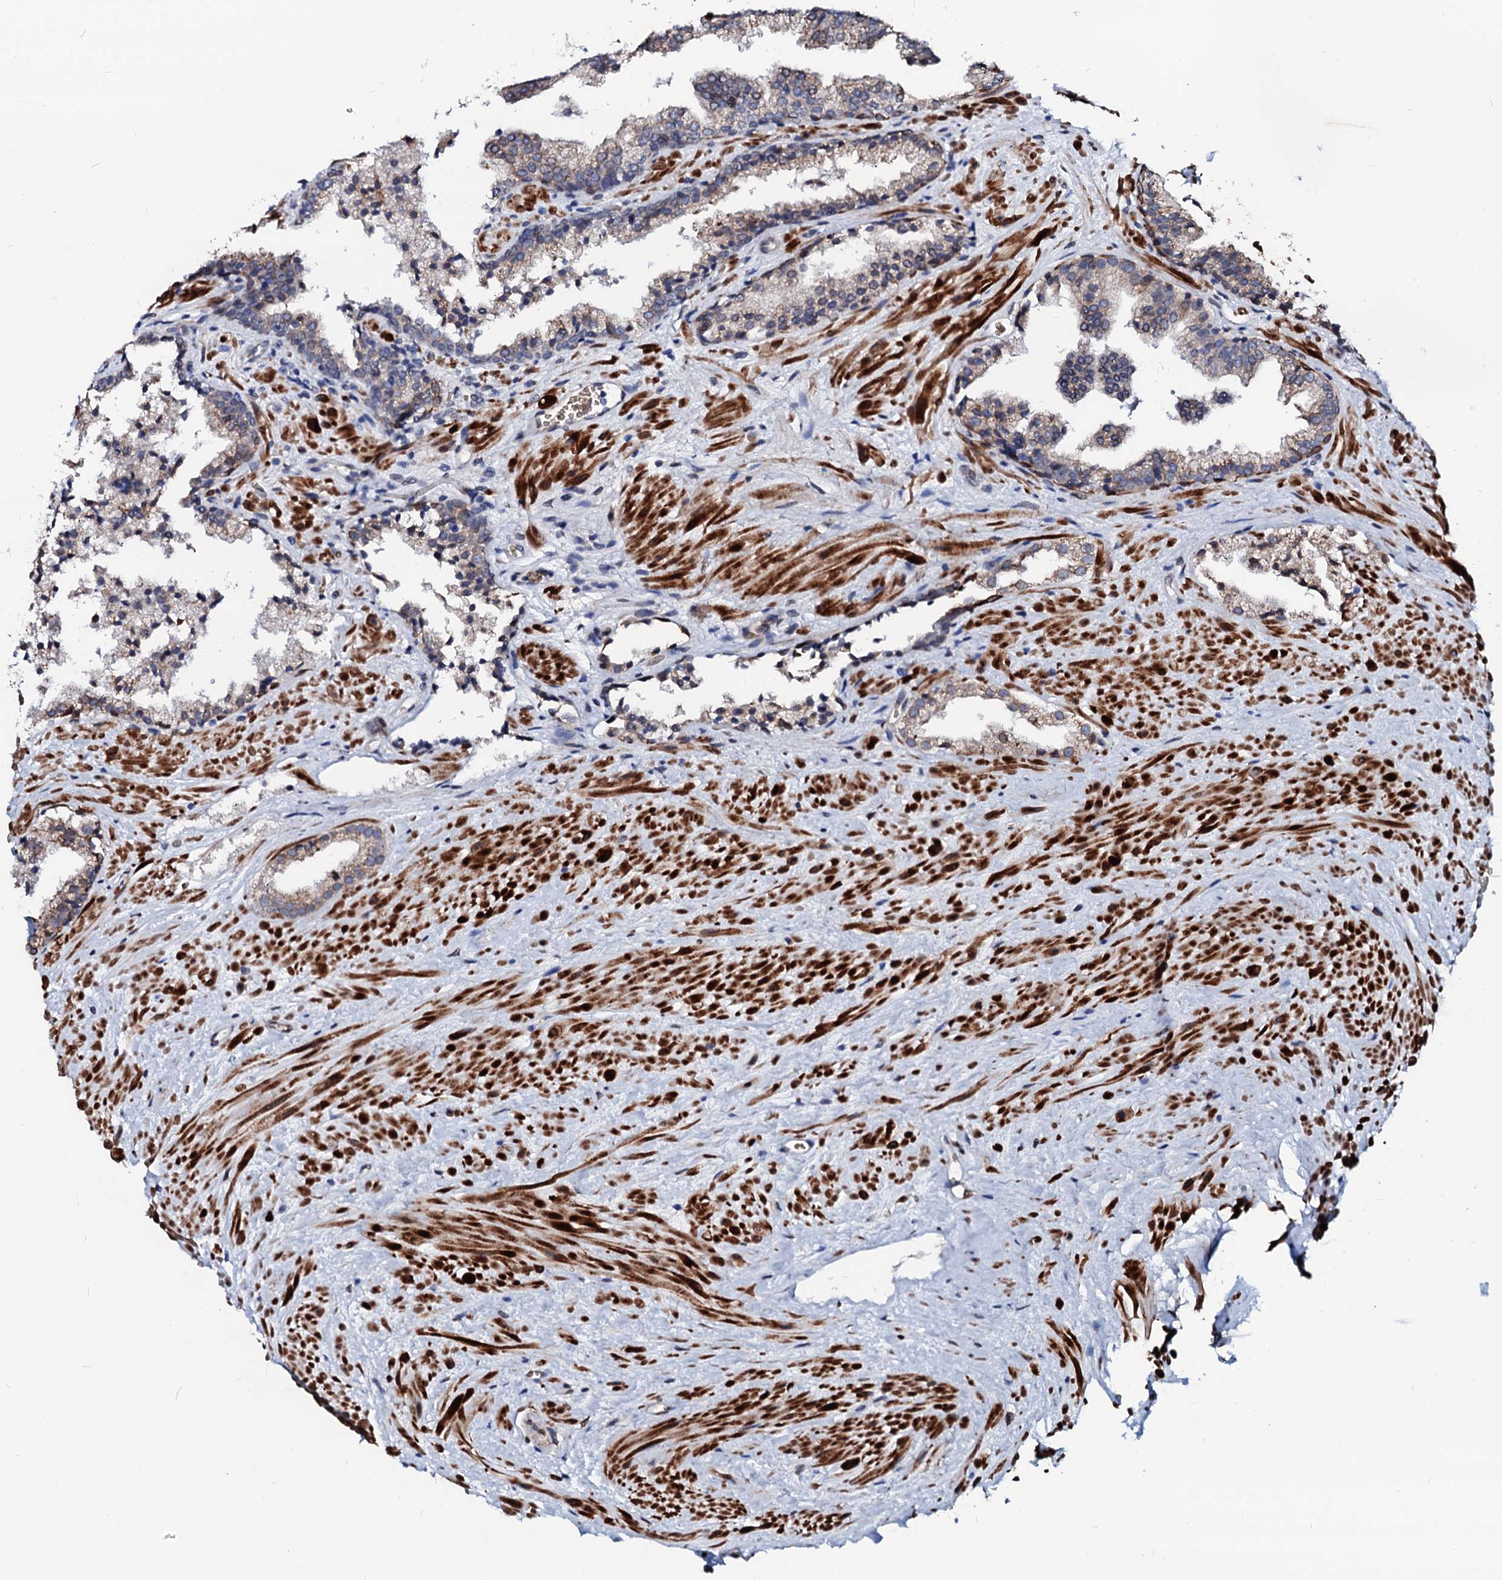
{"staining": {"intensity": "weak", "quantity": "<25%", "location": "cytoplasmic/membranous"}, "tissue": "prostate cancer", "cell_type": "Tumor cells", "image_type": "cancer", "snomed": [{"axis": "morphology", "description": "Adenocarcinoma, High grade"}, {"axis": "topography", "description": "Prostate"}], "caption": "Histopathology image shows no significant protein positivity in tumor cells of prostate cancer (adenocarcinoma (high-grade)).", "gene": "NRP2", "patient": {"sex": "male", "age": 71}}